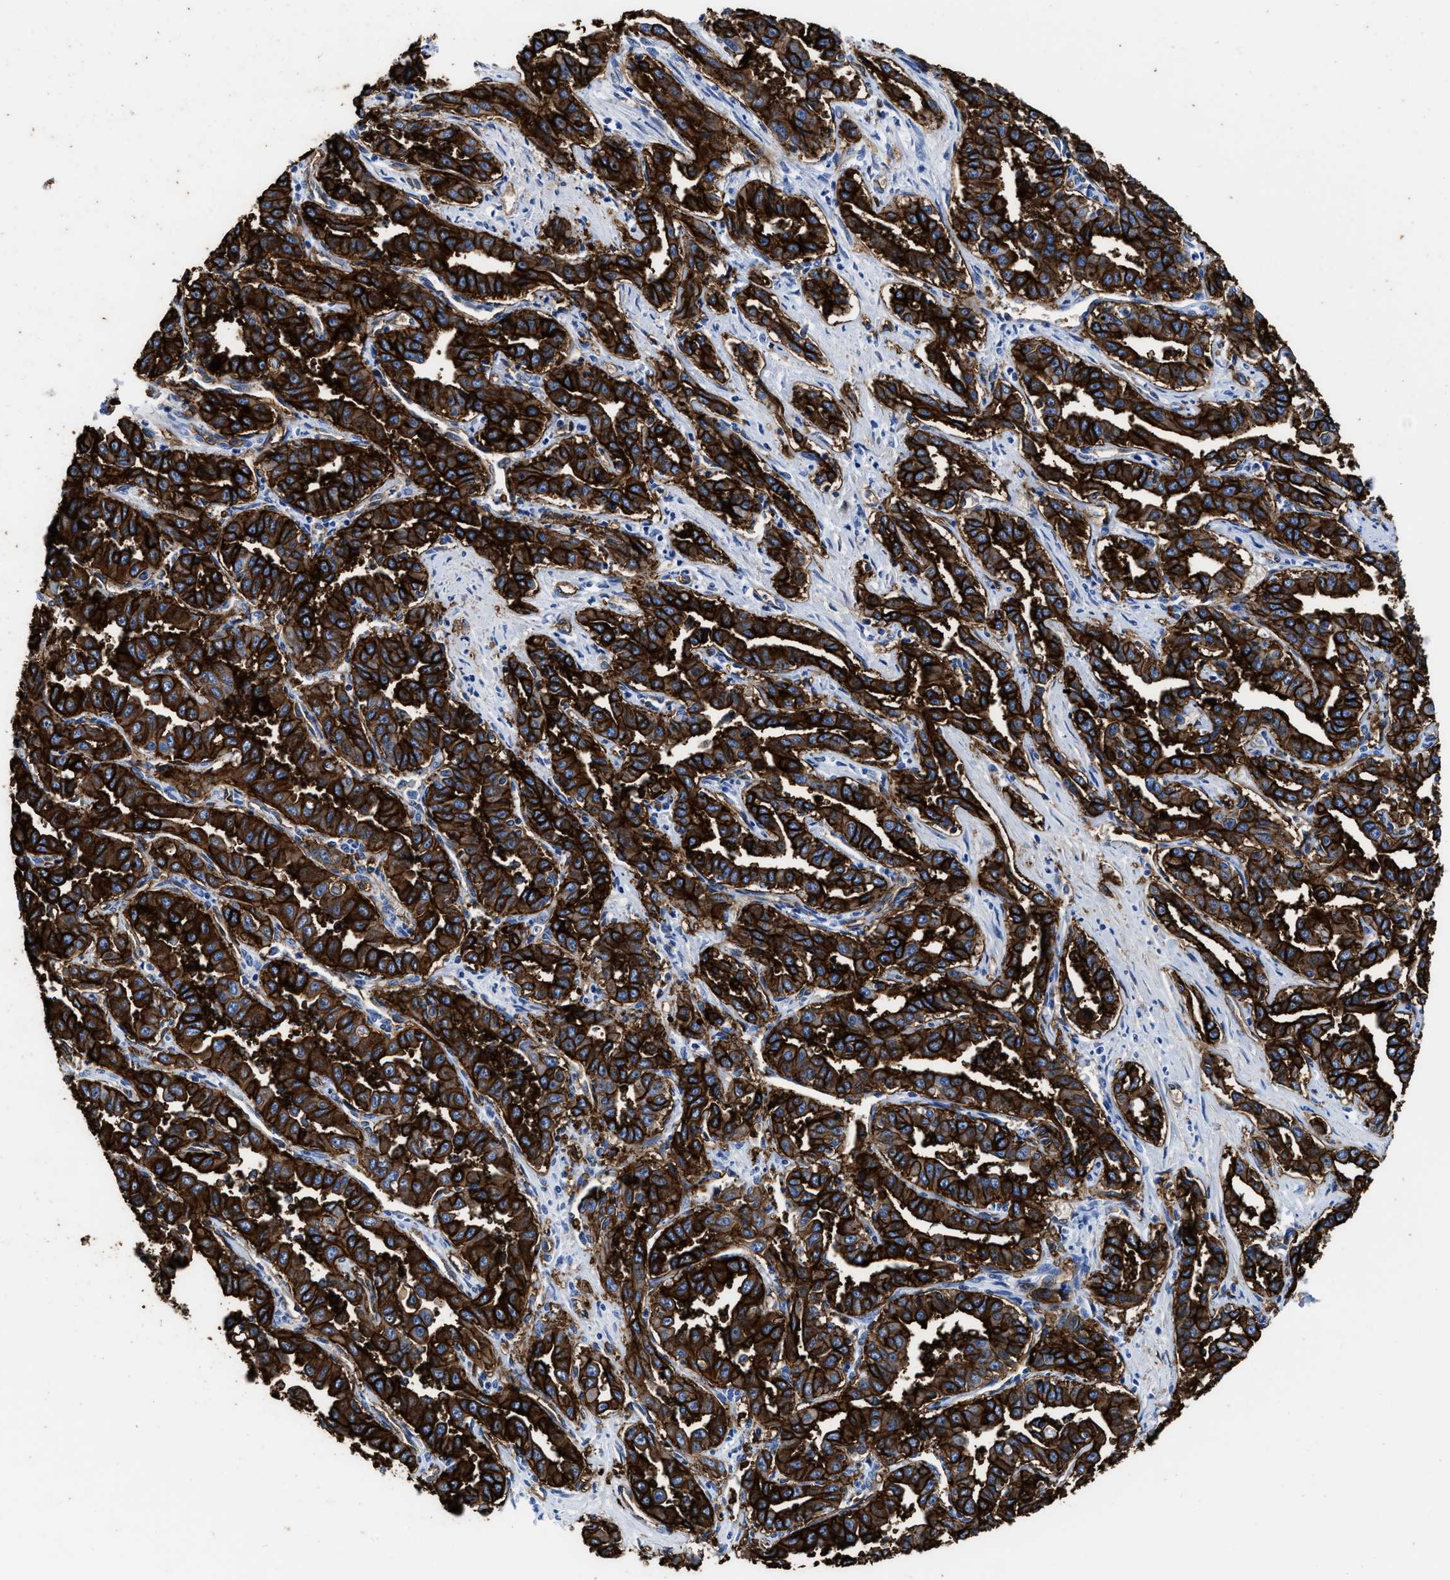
{"staining": {"intensity": "strong", "quantity": ">75%", "location": "cytoplasmic/membranous"}, "tissue": "liver cancer", "cell_type": "Tumor cells", "image_type": "cancer", "snomed": [{"axis": "morphology", "description": "Cholangiocarcinoma"}, {"axis": "topography", "description": "Liver"}], "caption": "A high amount of strong cytoplasmic/membranous positivity is appreciated in about >75% of tumor cells in liver cancer tissue.", "gene": "AQP1", "patient": {"sex": "male", "age": 59}}